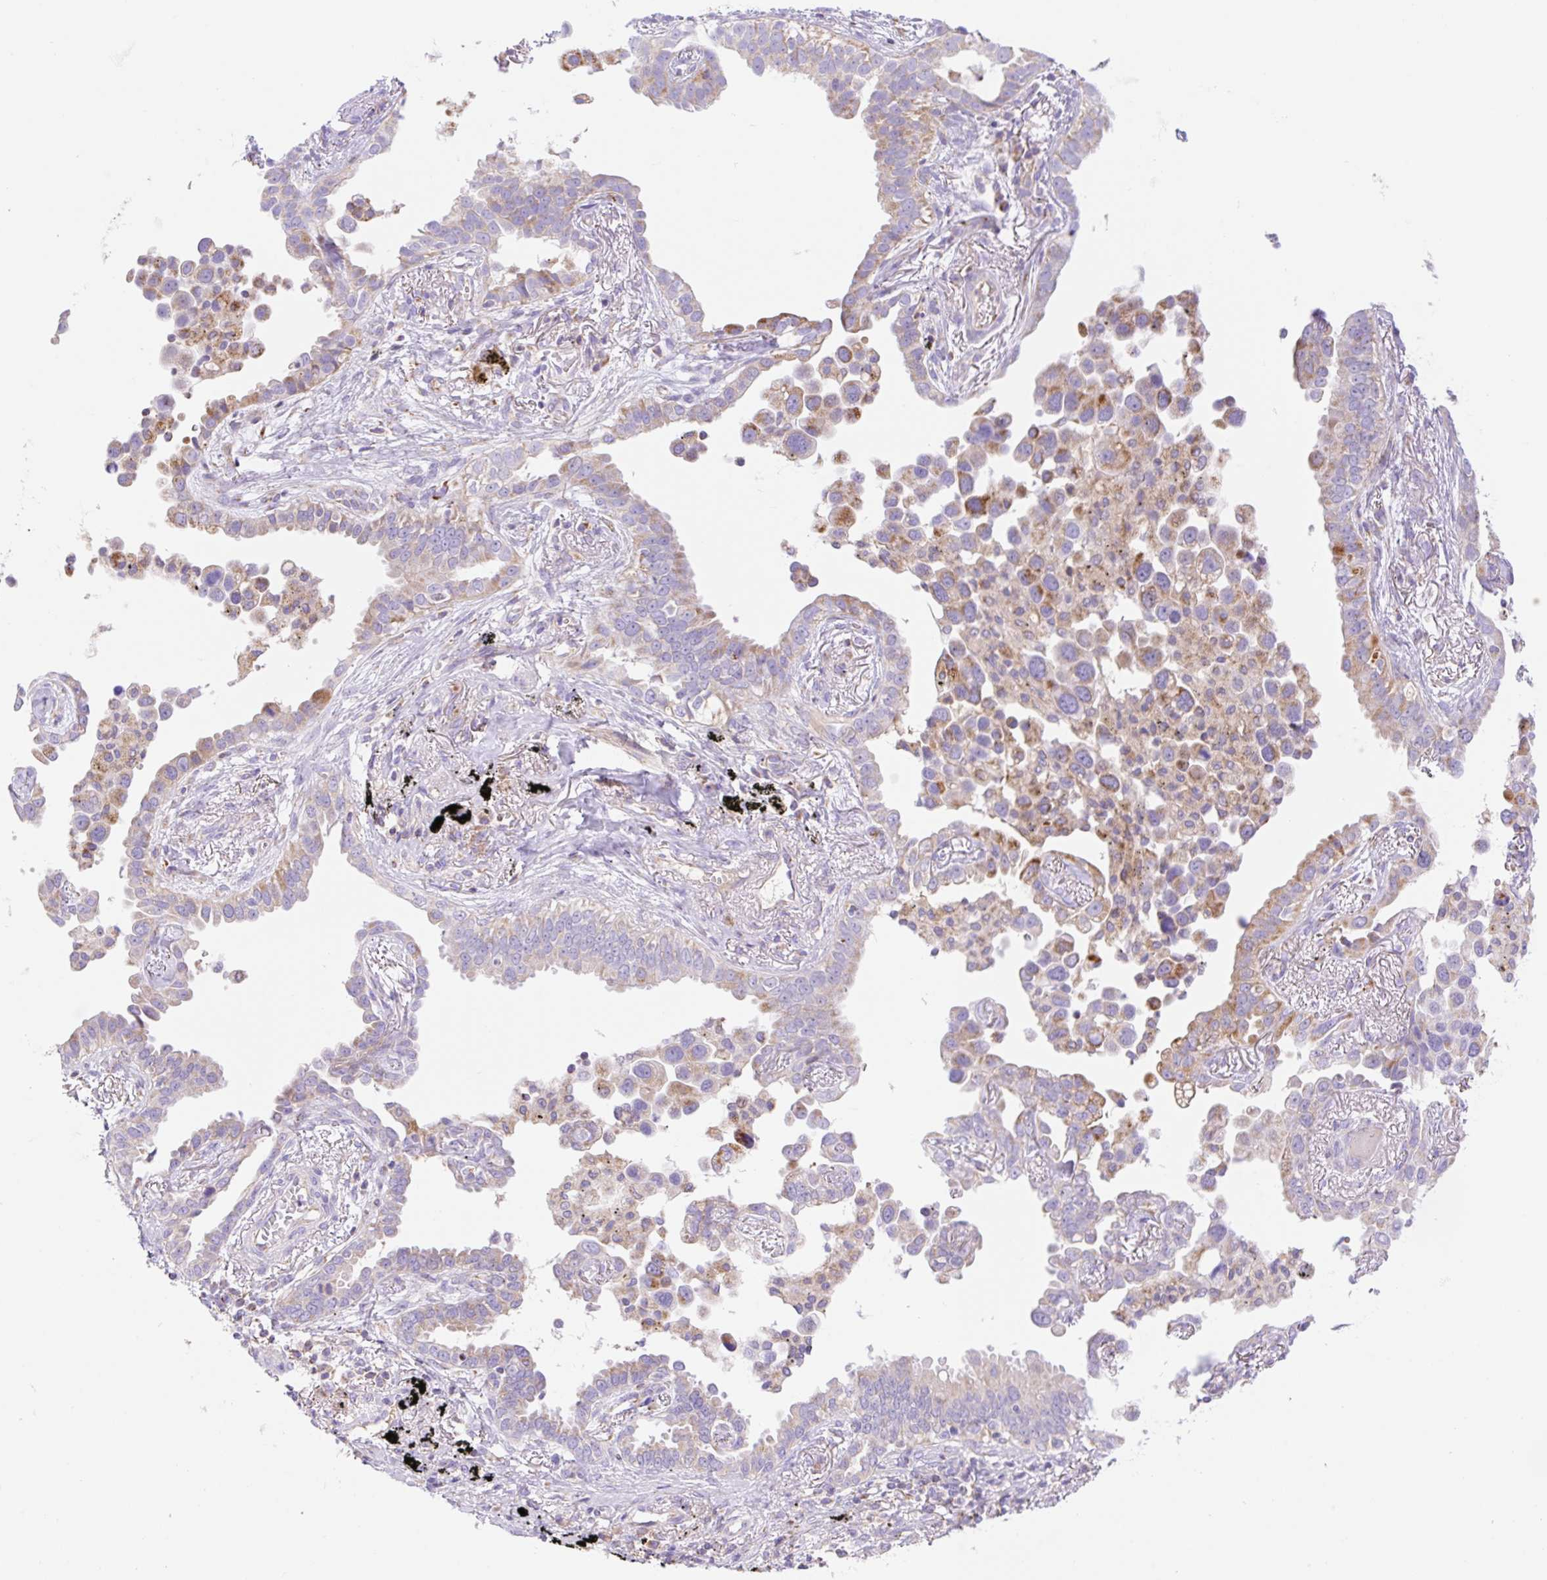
{"staining": {"intensity": "moderate", "quantity": "25%-75%", "location": "cytoplasmic/membranous"}, "tissue": "lung cancer", "cell_type": "Tumor cells", "image_type": "cancer", "snomed": [{"axis": "morphology", "description": "Adenocarcinoma, NOS"}, {"axis": "topography", "description": "Lung"}], "caption": "Immunohistochemistry micrograph of lung cancer (adenocarcinoma) stained for a protein (brown), which exhibits medium levels of moderate cytoplasmic/membranous positivity in about 25%-75% of tumor cells.", "gene": "ETNK2", "patient": {"sex": "male", "age": 67}}